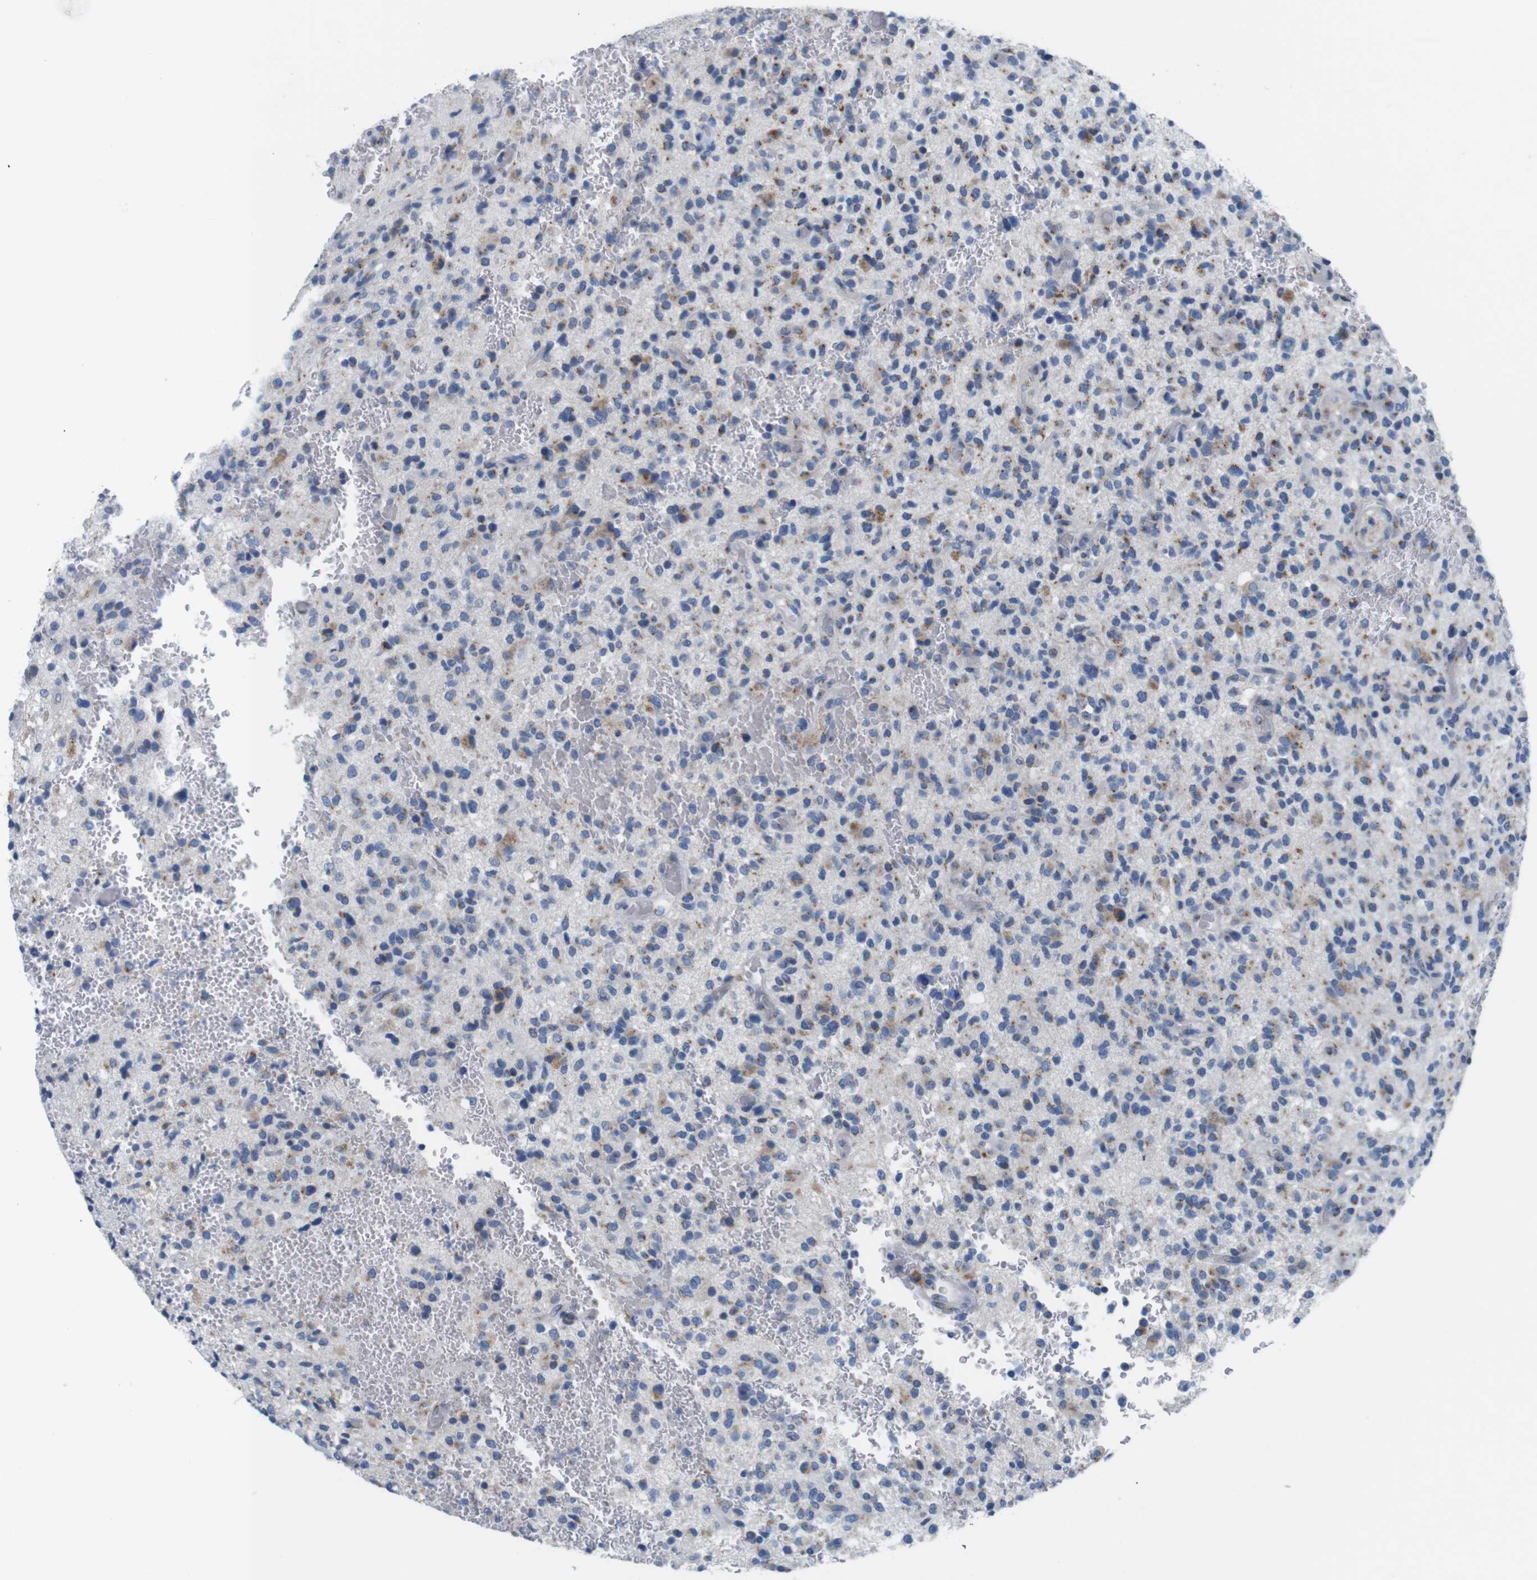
{"staining": {"intensity": "moderate", "quantity": "25%-75%", "location": "cytoplasmic/membranous"}, "tissue": "glioma", "cell_type": "Tumor cells", "image_type": "cancer", "snomed": [{"axis": "morphology", "description": "Glioma, malignant, High grade"}, {"axis": "topography", "description": "Brain"}], "caption": "This is a photomicrograph of immunohistochemistry (IHC) staining of high-grade glioma (malignant), which shows moderate staining in the cytoplasmic/membranous of tumor cells.", "gene": "GOLGA2", "patient": {"sex": "male", "age": 71}}